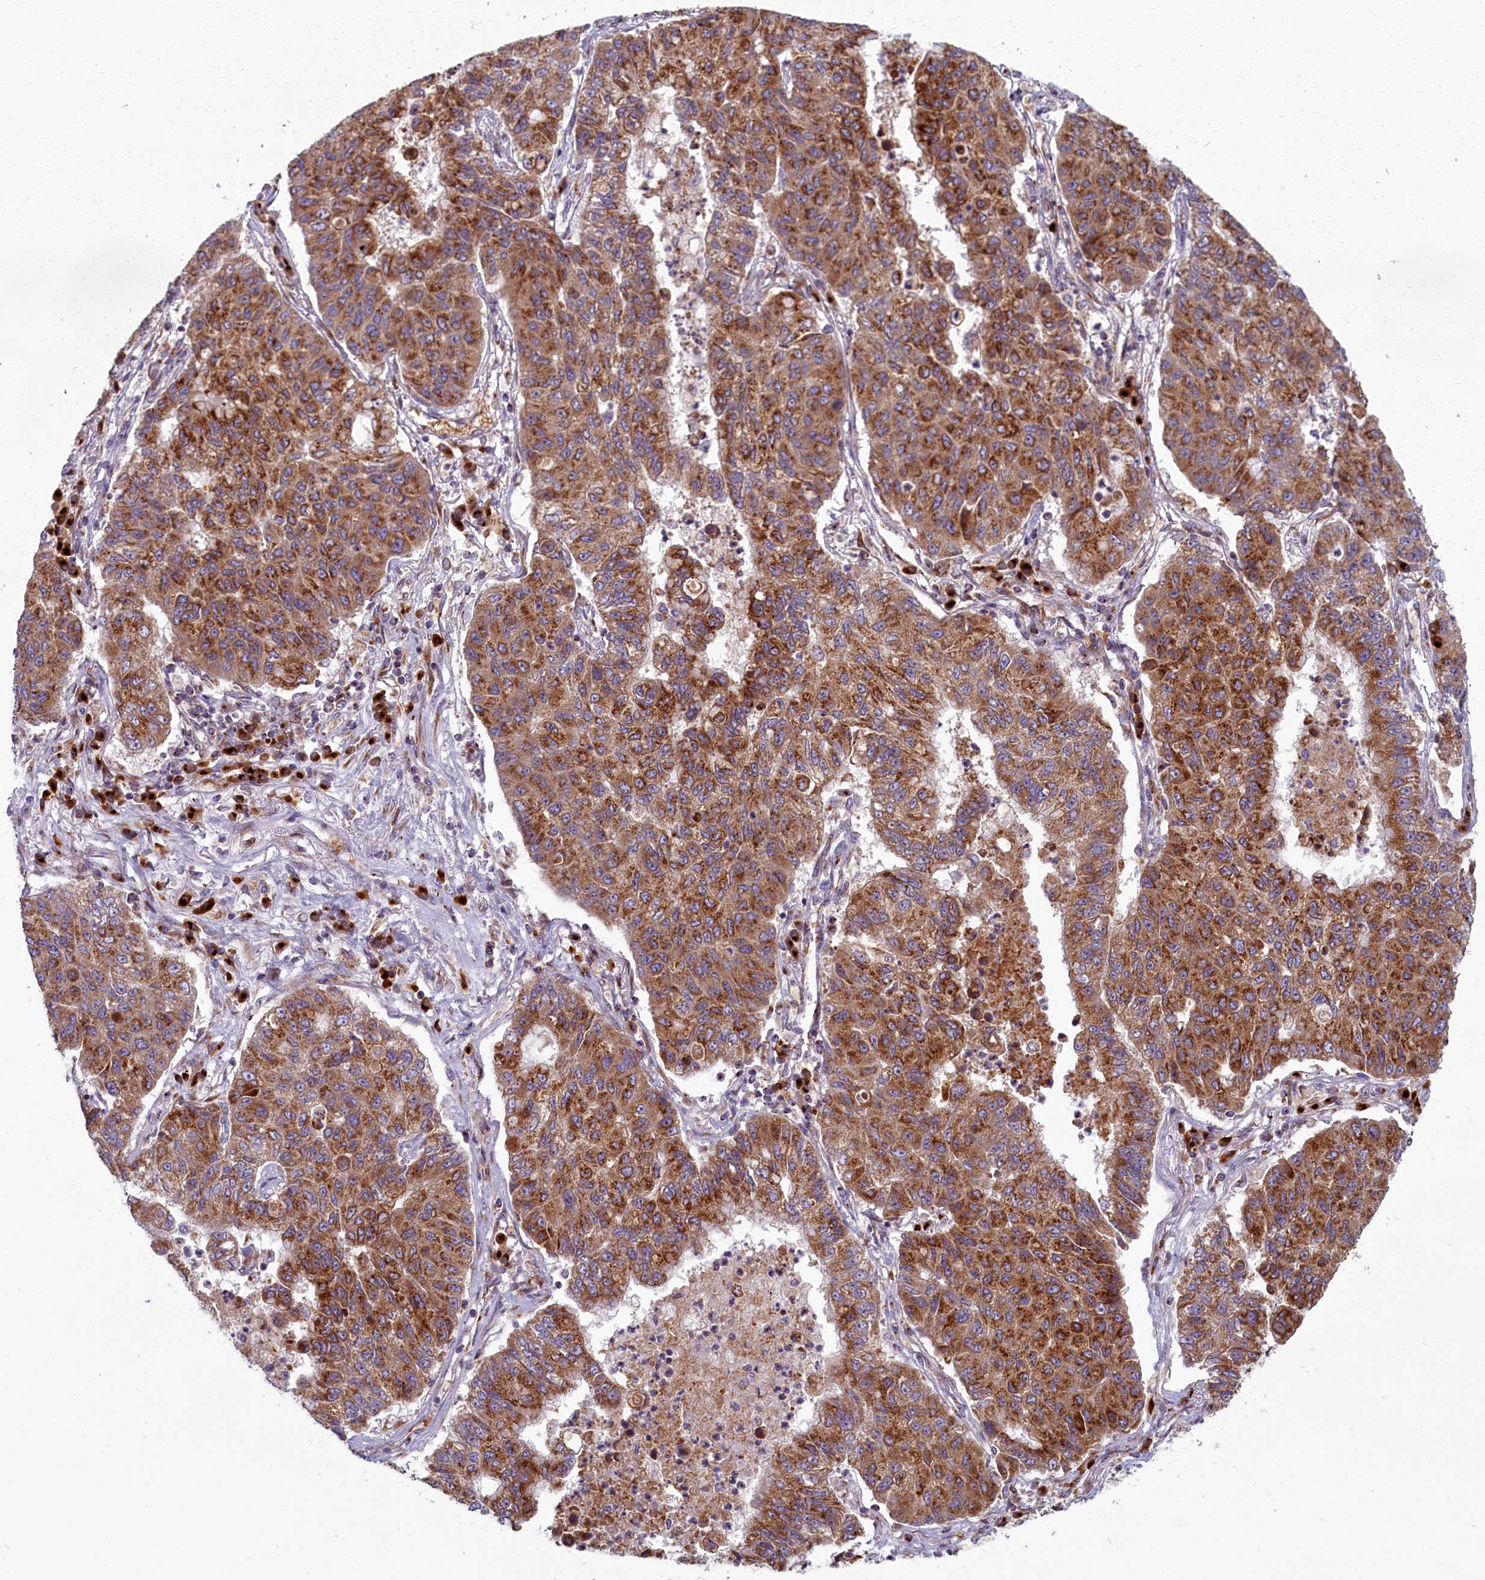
{"staining": {"intensity": "strong", "quantity": ">75%", "location": "cytoplasmic/membranous"}, "tissue": "lung cancer", "cell_type": "Tumor cells", "image_type": "cancer", "snomed": [{"axis": "morphology", "description": "Squamous cell carcinoma, NOS"}, {"axis": "topography", "description": "Lung"}], "caption": "Immunohistochemistry of human lung squamous cell carcinoma exhibits high levels of strong cytoplasmic/membranous staining in approximately >75% of tumor cells.", "gene": "BLVRB", "patient": {"sex": "male", "age": 74}}